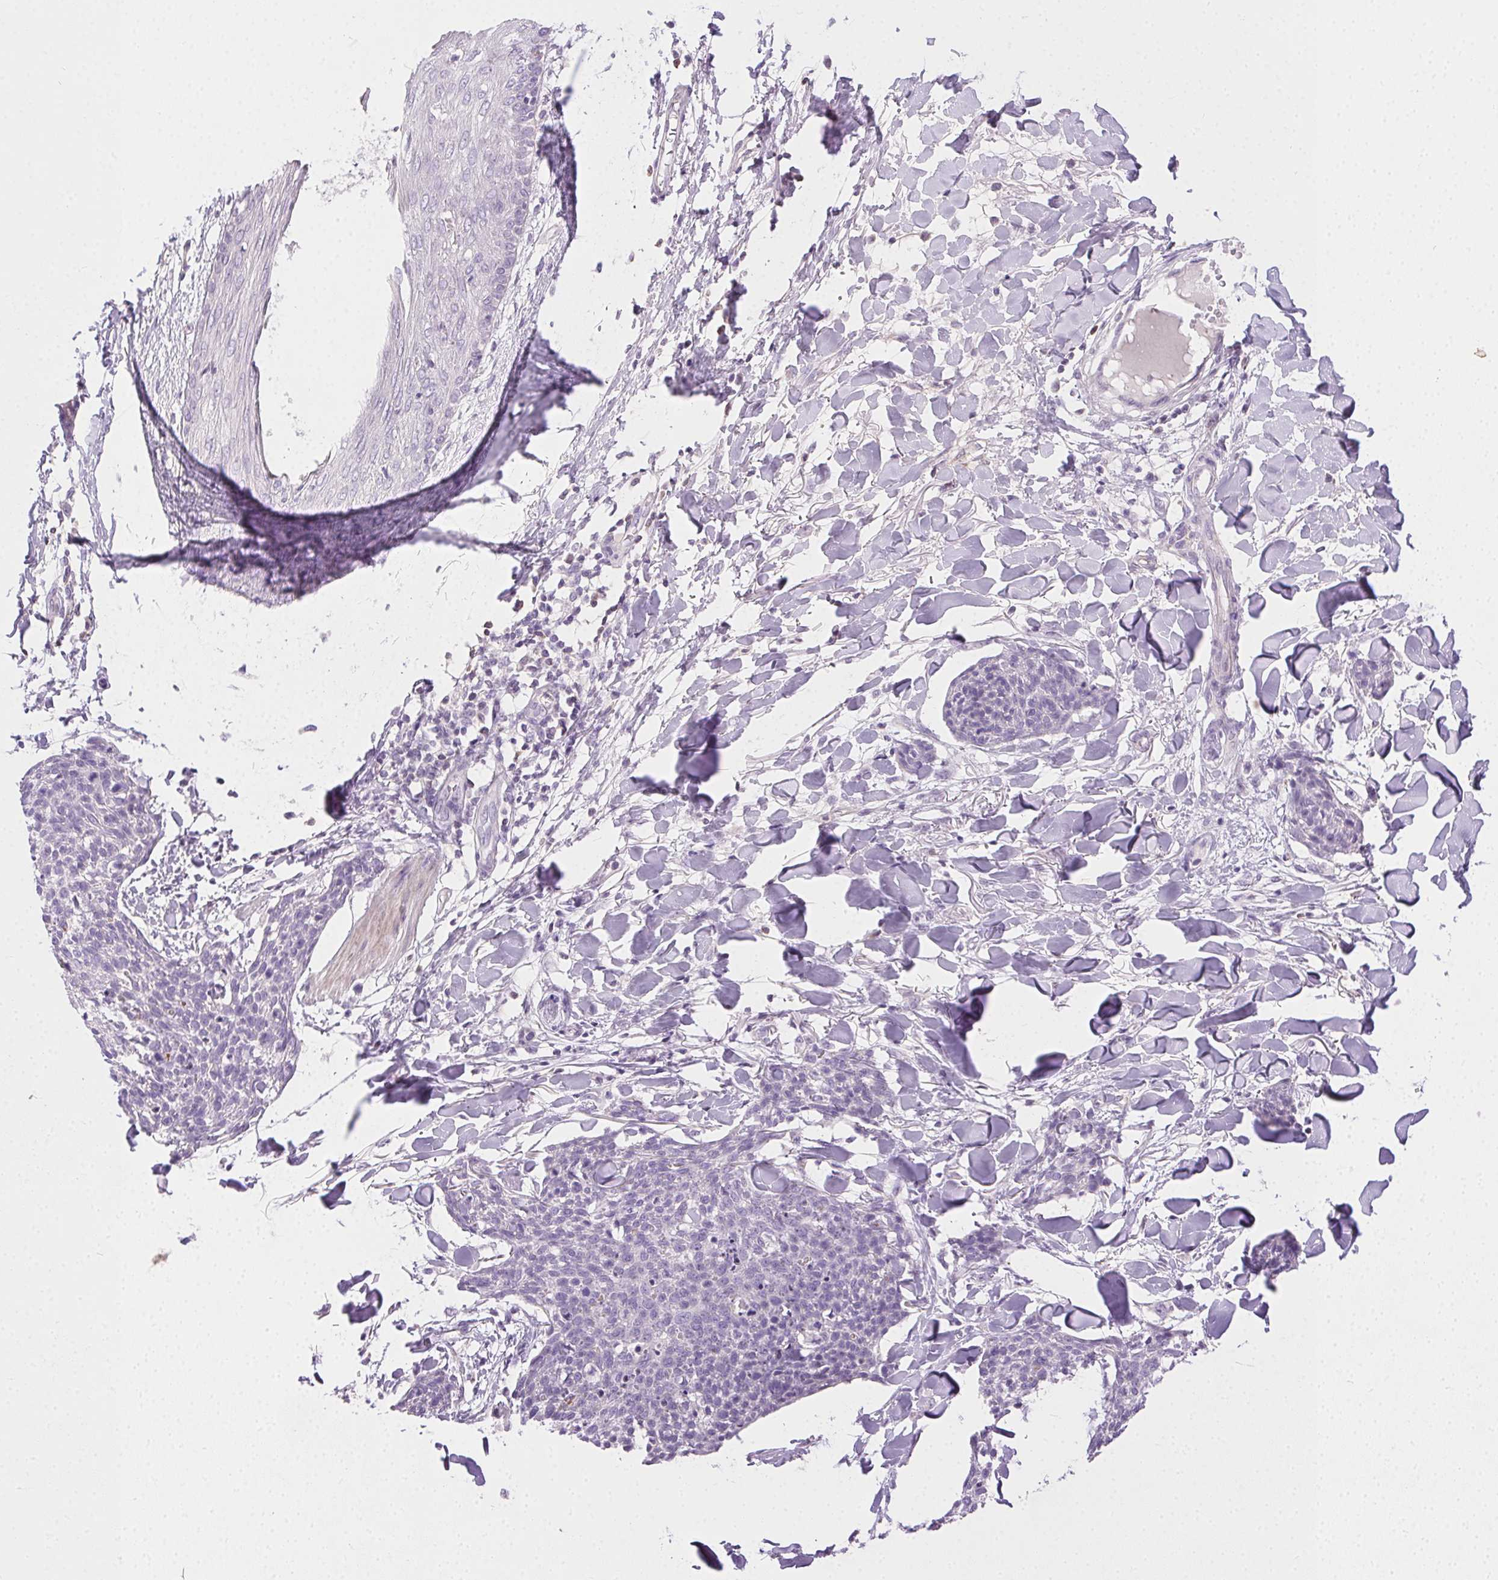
{"staining": {"intensity": "negative", "quantity": "none", "location": "none"}, "tissue": "skin cancer", "cell_type": "Tumor cells", "image_type": "cancer", "snomed": [{"axis": "morphology", "description": "Squamous cell carcinoma, NOS"}, {"axis": "topography", "description": "Skin"}, {"axis": "topography", "description": "Vulva"}], "caption": "High power microscopy photomicrograph of an immunohistochemistry micrograph of skin cancer (squamous cell carcinoma), revealing no significant positivity in tumor cells.", "gene": "SYCE2", "patient": {"sex": "female", "age": 75}}